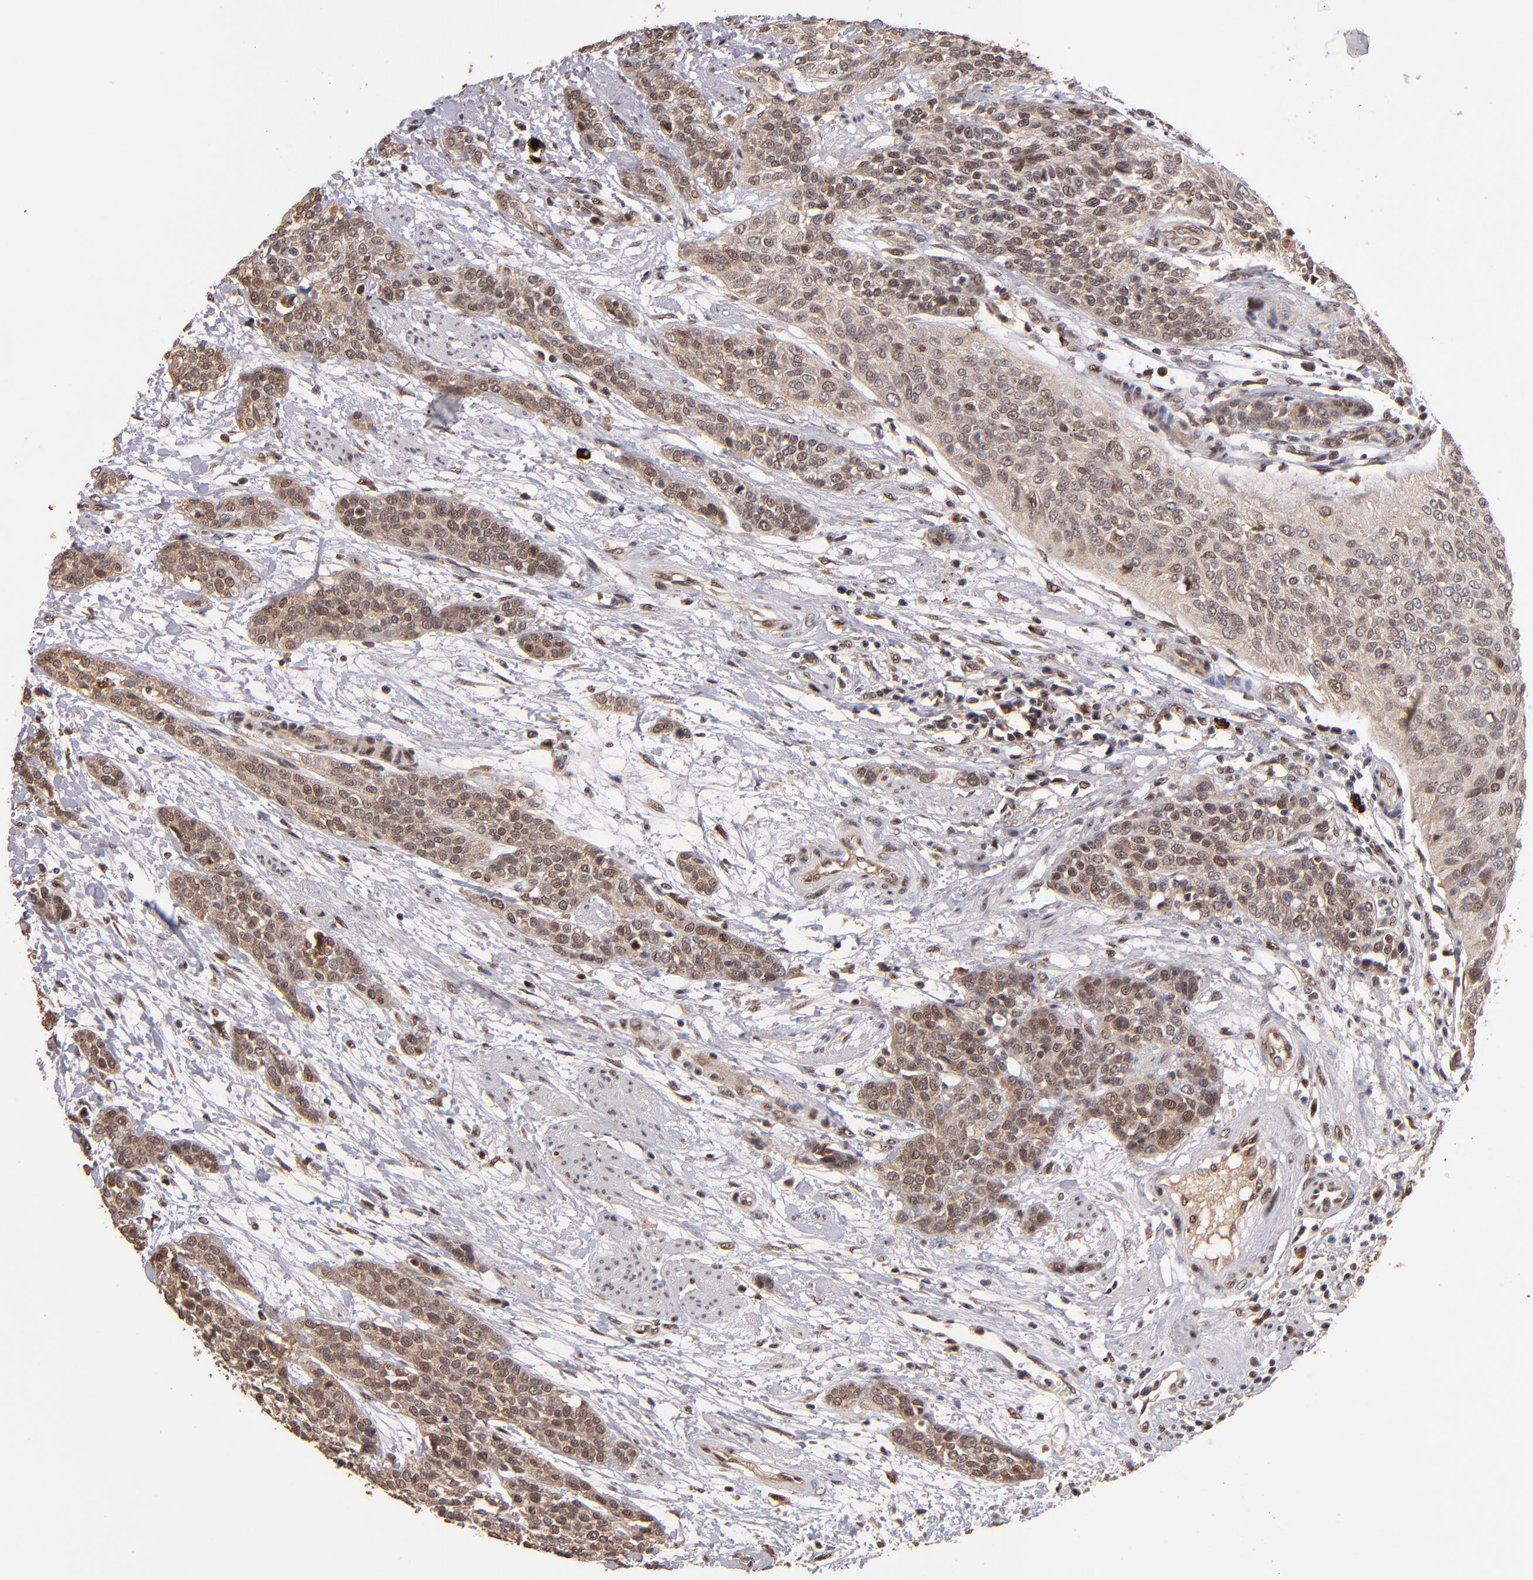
{"staining": {"intensity": "weak", "quantity": ">75%", "location": "cytoplasmic/membranous,nuclear"}, "tissue": "urothelial cancer", "cell_type": "Tumor cells", "image_type": "cancer", "snomed": [{"axis": "morphology", "description": "Urothelial carcinoma, High grade"}, {"axis": "topography", "description": "Urinary bladder"}], "caption": "High-grade urothelial carcinoma stained with a brown dye demonstrates weak cytoplasmic/membranous and nuclear positive expression in about >75% of tumor cells.", "gene": "EAPP", "patient": {"sex": "male", "age": 56}}